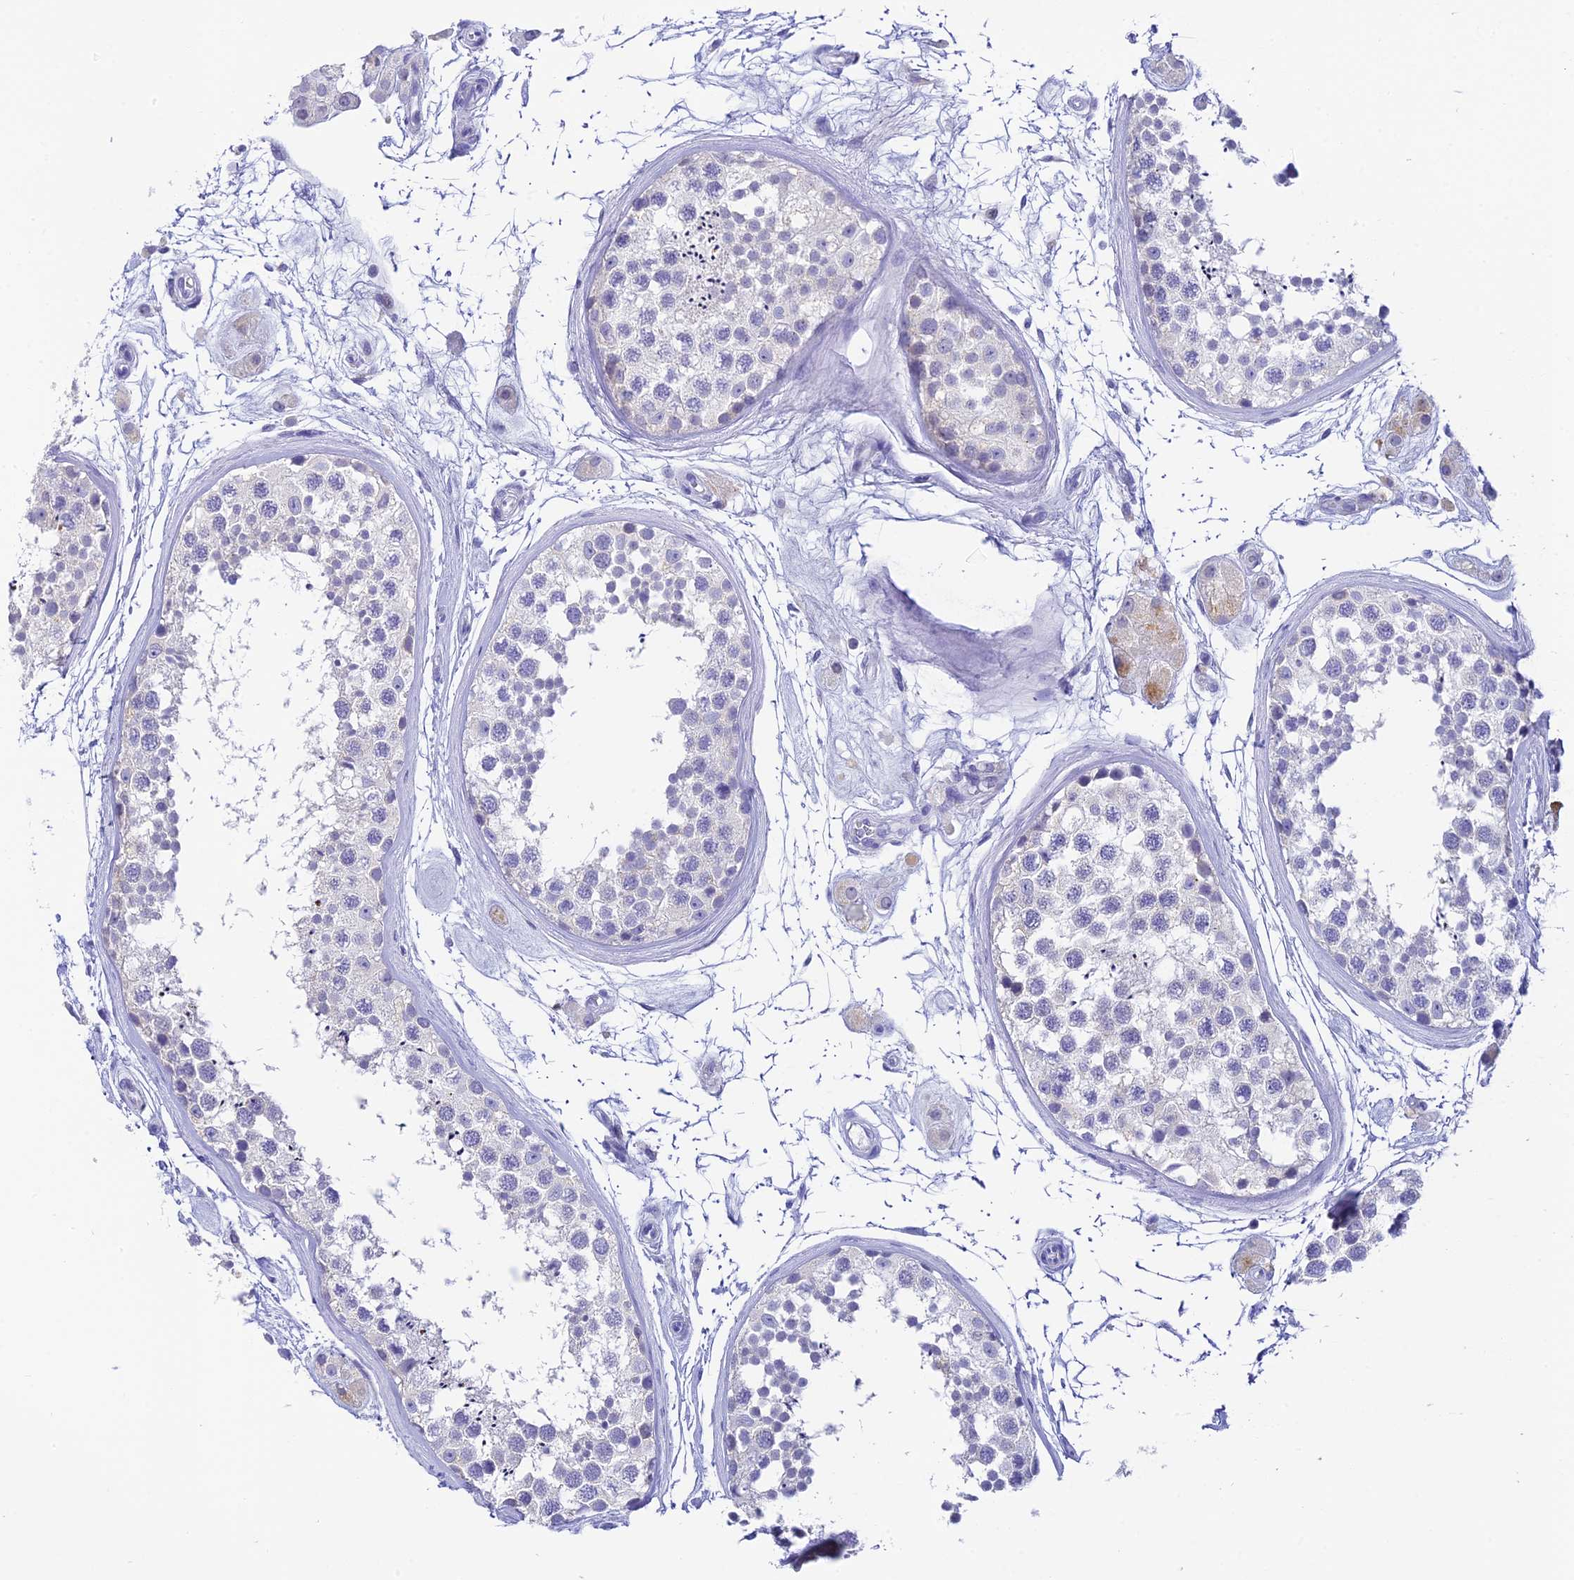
{"staining": {"intensity": "negative", "quantity": "none", "location": "none"}, "tissue": "testis", "cell_type": "Cells in seminiferous ducts", "image_type": "normal", "snomed": [{"axis": "morphology", "description": "Normal tissue, NOS"}, {"axis": "topography", "description": "Testis"}], "caption": "This micrograph is of unremarkable testis stained with immunohistochemistry to label a protein in brown with the nuclei are counter-stained blue. There is no expression in cells in seminiferous ducts.", "gene": "C12orf29", "patient": {"sex": "male", "age": 56}}